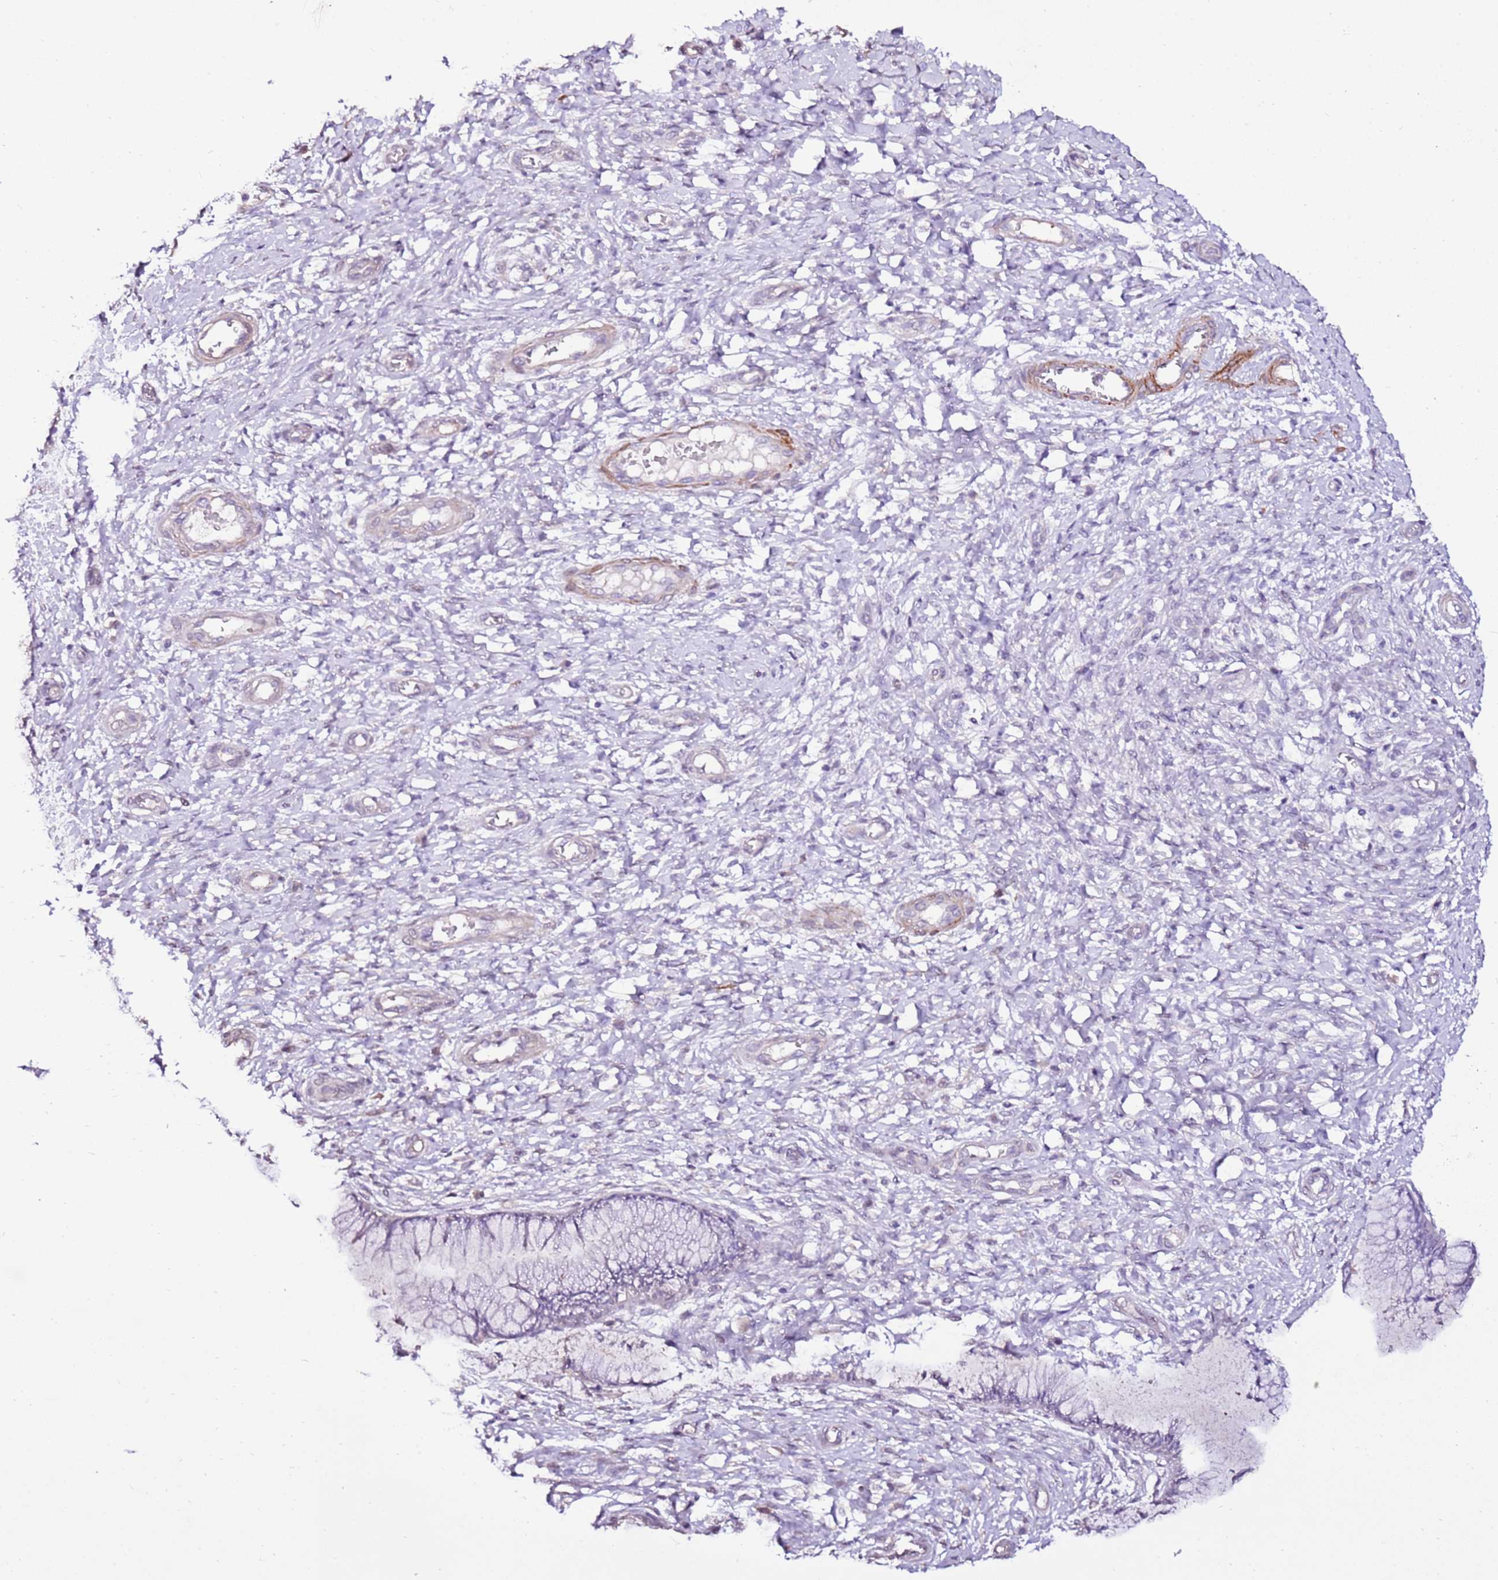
{"staining": {"intensity": "negative", "quantity": "none", "location": "none"}, "tissue": "cervix", "cell_type": "Glandular cells", "image_type": "normal", "snomed": [{"axis": "morphology", "description": "Normal tissue, NOS"}, {"axis": "topography", "description": "Cervix"}], "caption": "An immunohistochemistry (IHC) photomicrograph of normal cervix is shown. There is no staining in glandular cells of cervix. (DAB IHC with hematoxylin counter stain).", "gene": "ART5", "patient": {"sex": "female", "age": 33}}